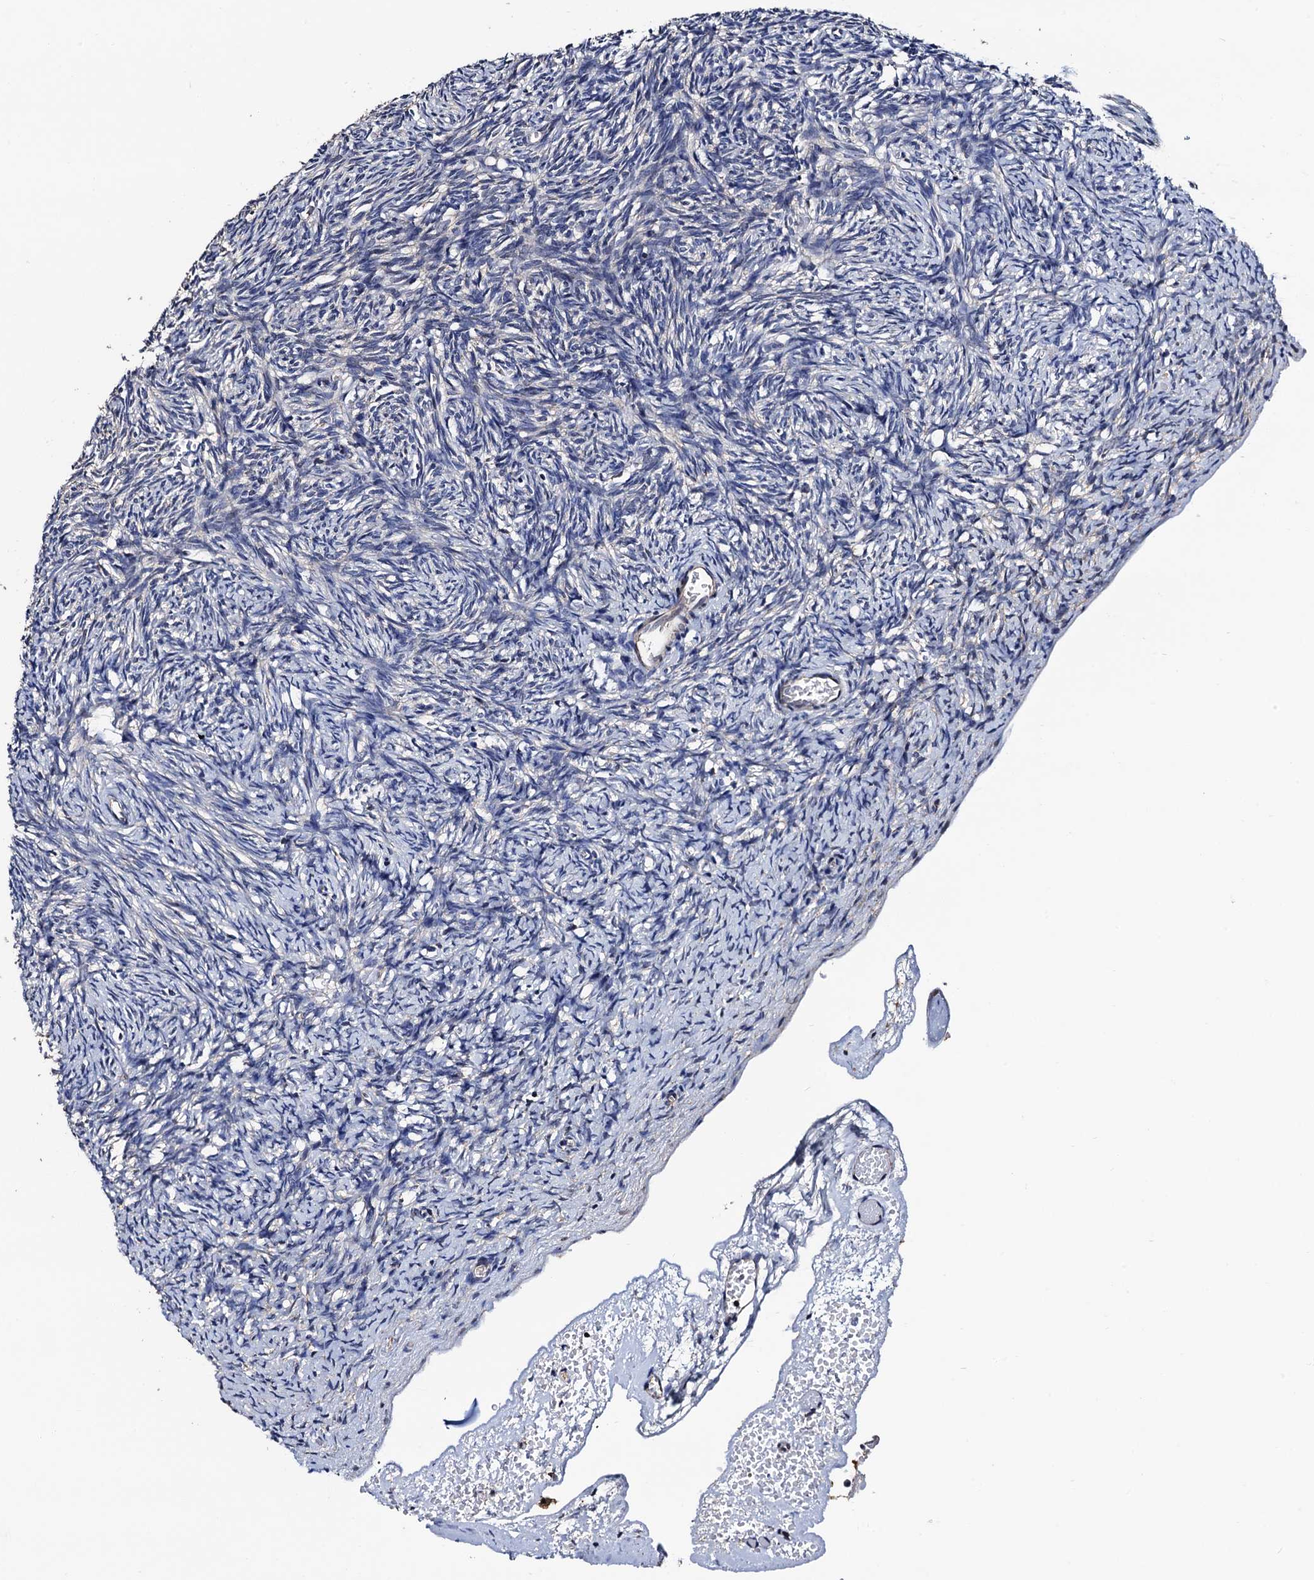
{"staining": {"intensity": "negative", "quantity": "none", "location": "none"}, "tissue": "ovary", "cell_type": "Ovarian stroma cells", "image_type": "normal", "snomed": [{"axis": "morphology", "description": "Normal tissue, NOS"}, {"axis": "topography", "description": "Ovary"}], "caption": "Immunohistochemistry (IHC) photomicrograph of unremarkable ovary stained for a protein (brown), which demonstrates no staining in ovarian stroma cells.", "gene": "RGS11", "patient": {"sex": "female", "age": 34}}